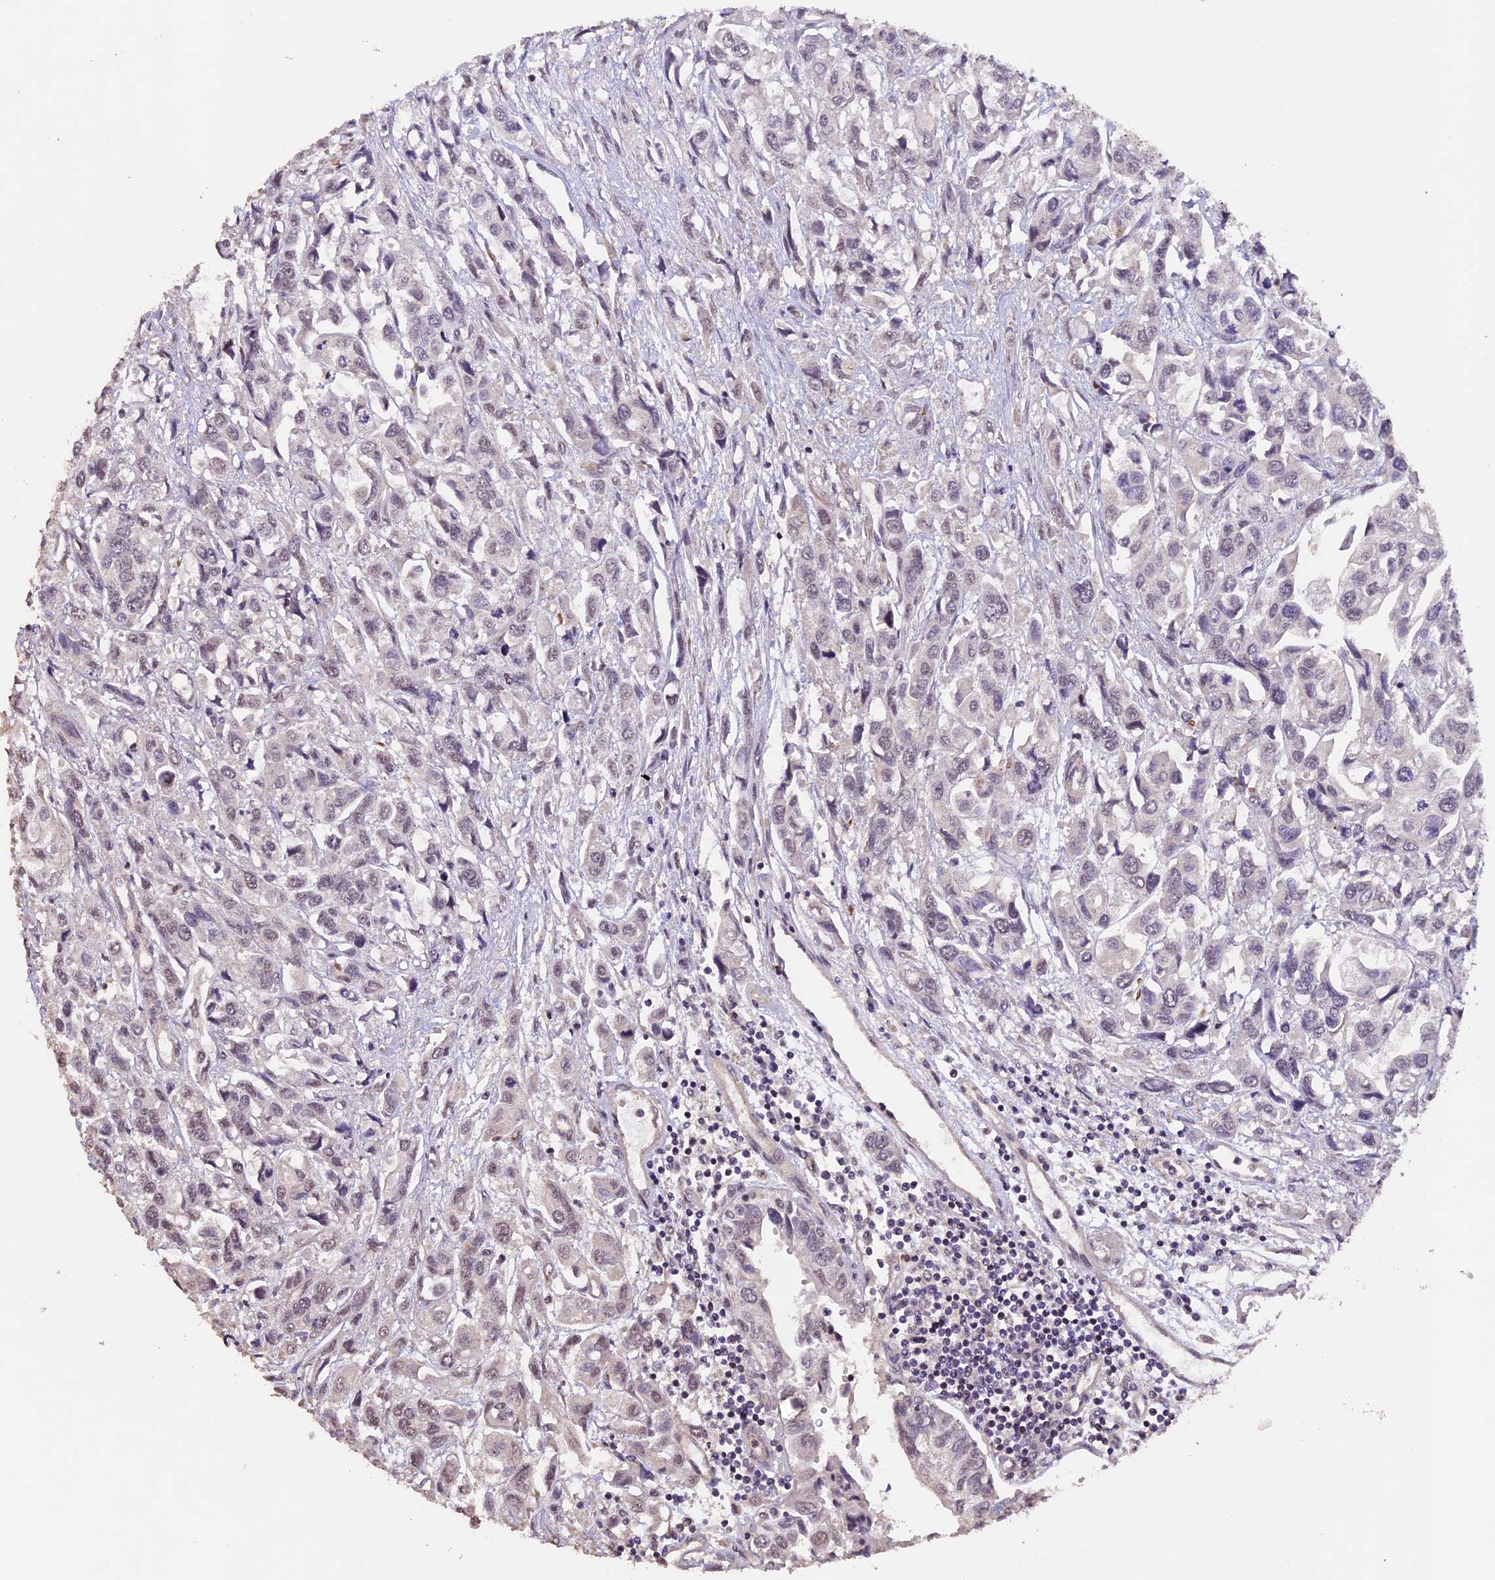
{"staining": {"intensity": "negative", "quantity": "none", "location": "none"}, "tissue": "urothelial cancer", "cell_type": "Tumor cells", "image_type": "cancer", "snomed": [{"axis": "morphology", "description": "Urothelial carcinoma, High grade"}, {"axis": "topography", "description": "Urinary bladder"}], "caption": "IHC of urothelial cancer demonstrates no staining in tumor cells. (Immunohistochemistry, brightfield microscopy, high magnification).", "gene": "GNB5", "patient": {"sex": "male", "age": 67}}